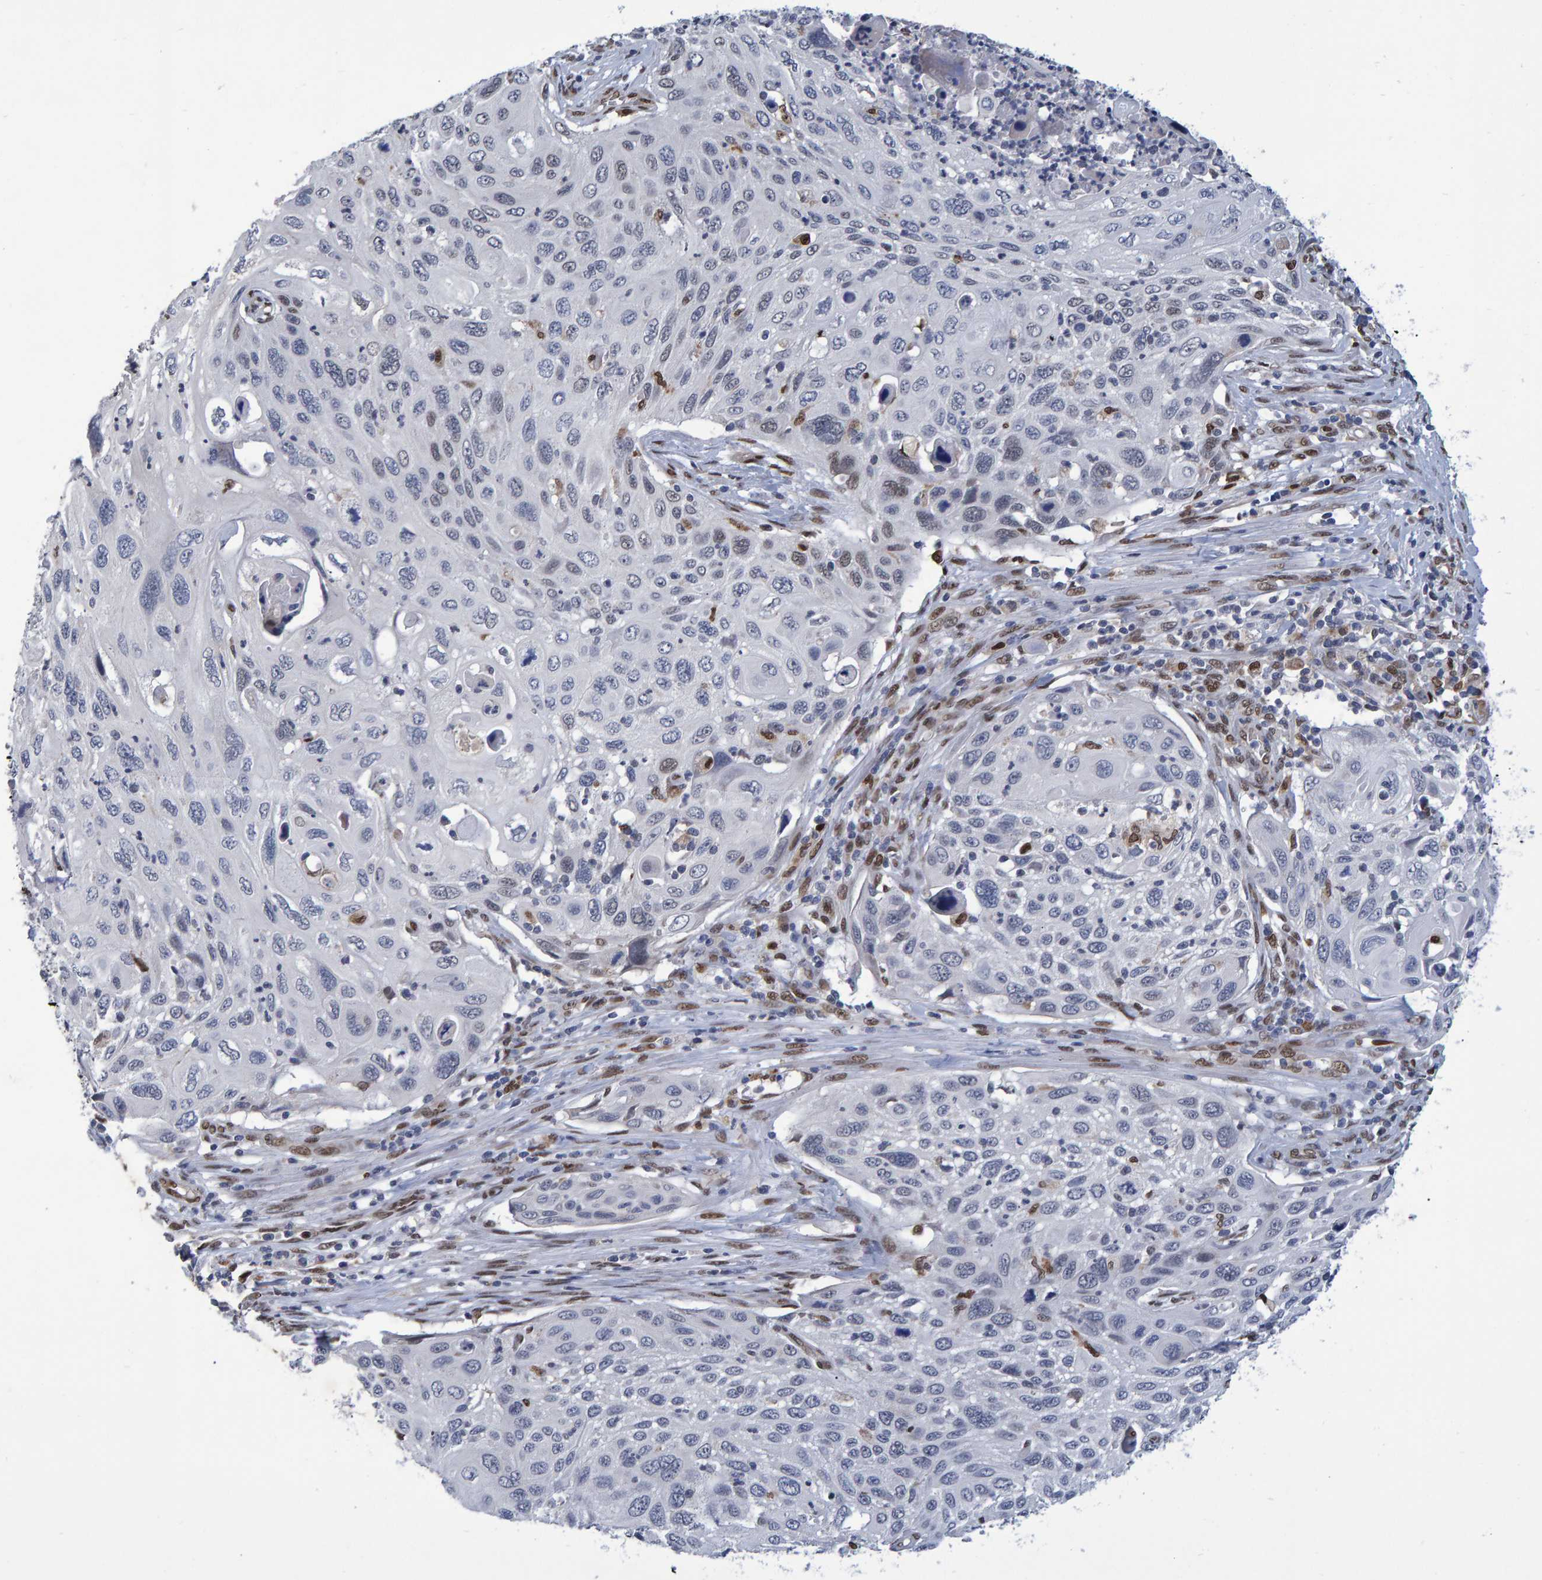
{"staining": {"intensity": "negative", "quantity": "none", "location": "none"}, "tissue": "cervical cancer", "cell_type": "Tumor cells", "image_type": "cancer", "snomed": [{"axis": "morphology", "description": "Squamous cell carcinoma, NOS"}, {"axis": "topography", "description": "Cervix"}], "caption": "This is an IHC photomicrograph of squamous cell carcinoma (cervical). There is no staining in tumor cells.", "gene": "QKI", "patient": {"sex": "female", "age": 70}}